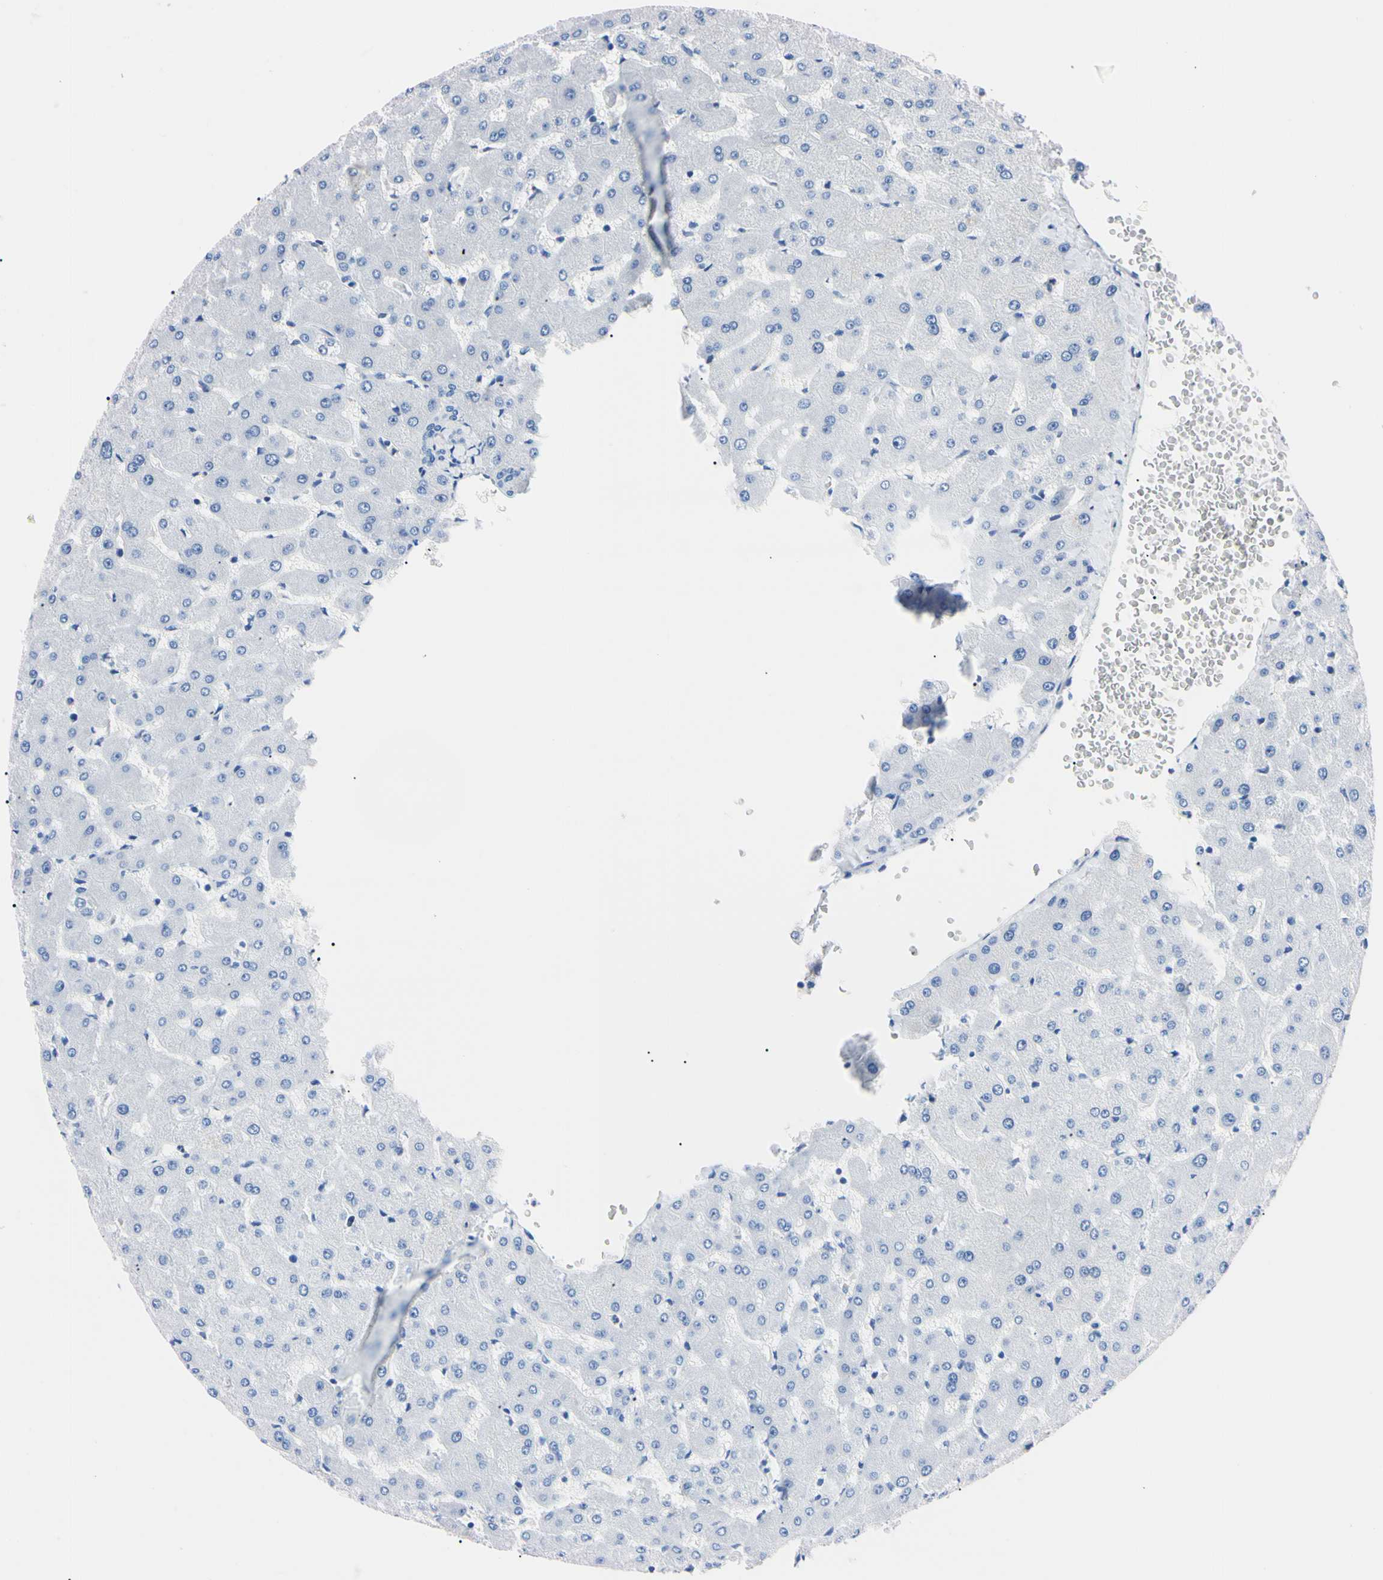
{"staining": {"intensity": "negative", "quantity": "none", "location": "none"}, "tissue": "liver", "cell_type": "Cholangiocytes", "image_type": "normal", "snomed": [{"axis": "morphology", "description": "Normal tissue, NOS"}, {"axis": "topography", "description": "Liver"}], "caption": "DAB (3,3'-diaminobenzidine) immunohistochemical staining of normal human liver demonstrates no significant staining in cholangiocytes. (DAB (3,3'-diaminobenzidine) immunohistochemistry visualized using brightfield microscopy, high magnification).", "gene": "NCF4", "patient": {"sex": "female", "age": 63}}